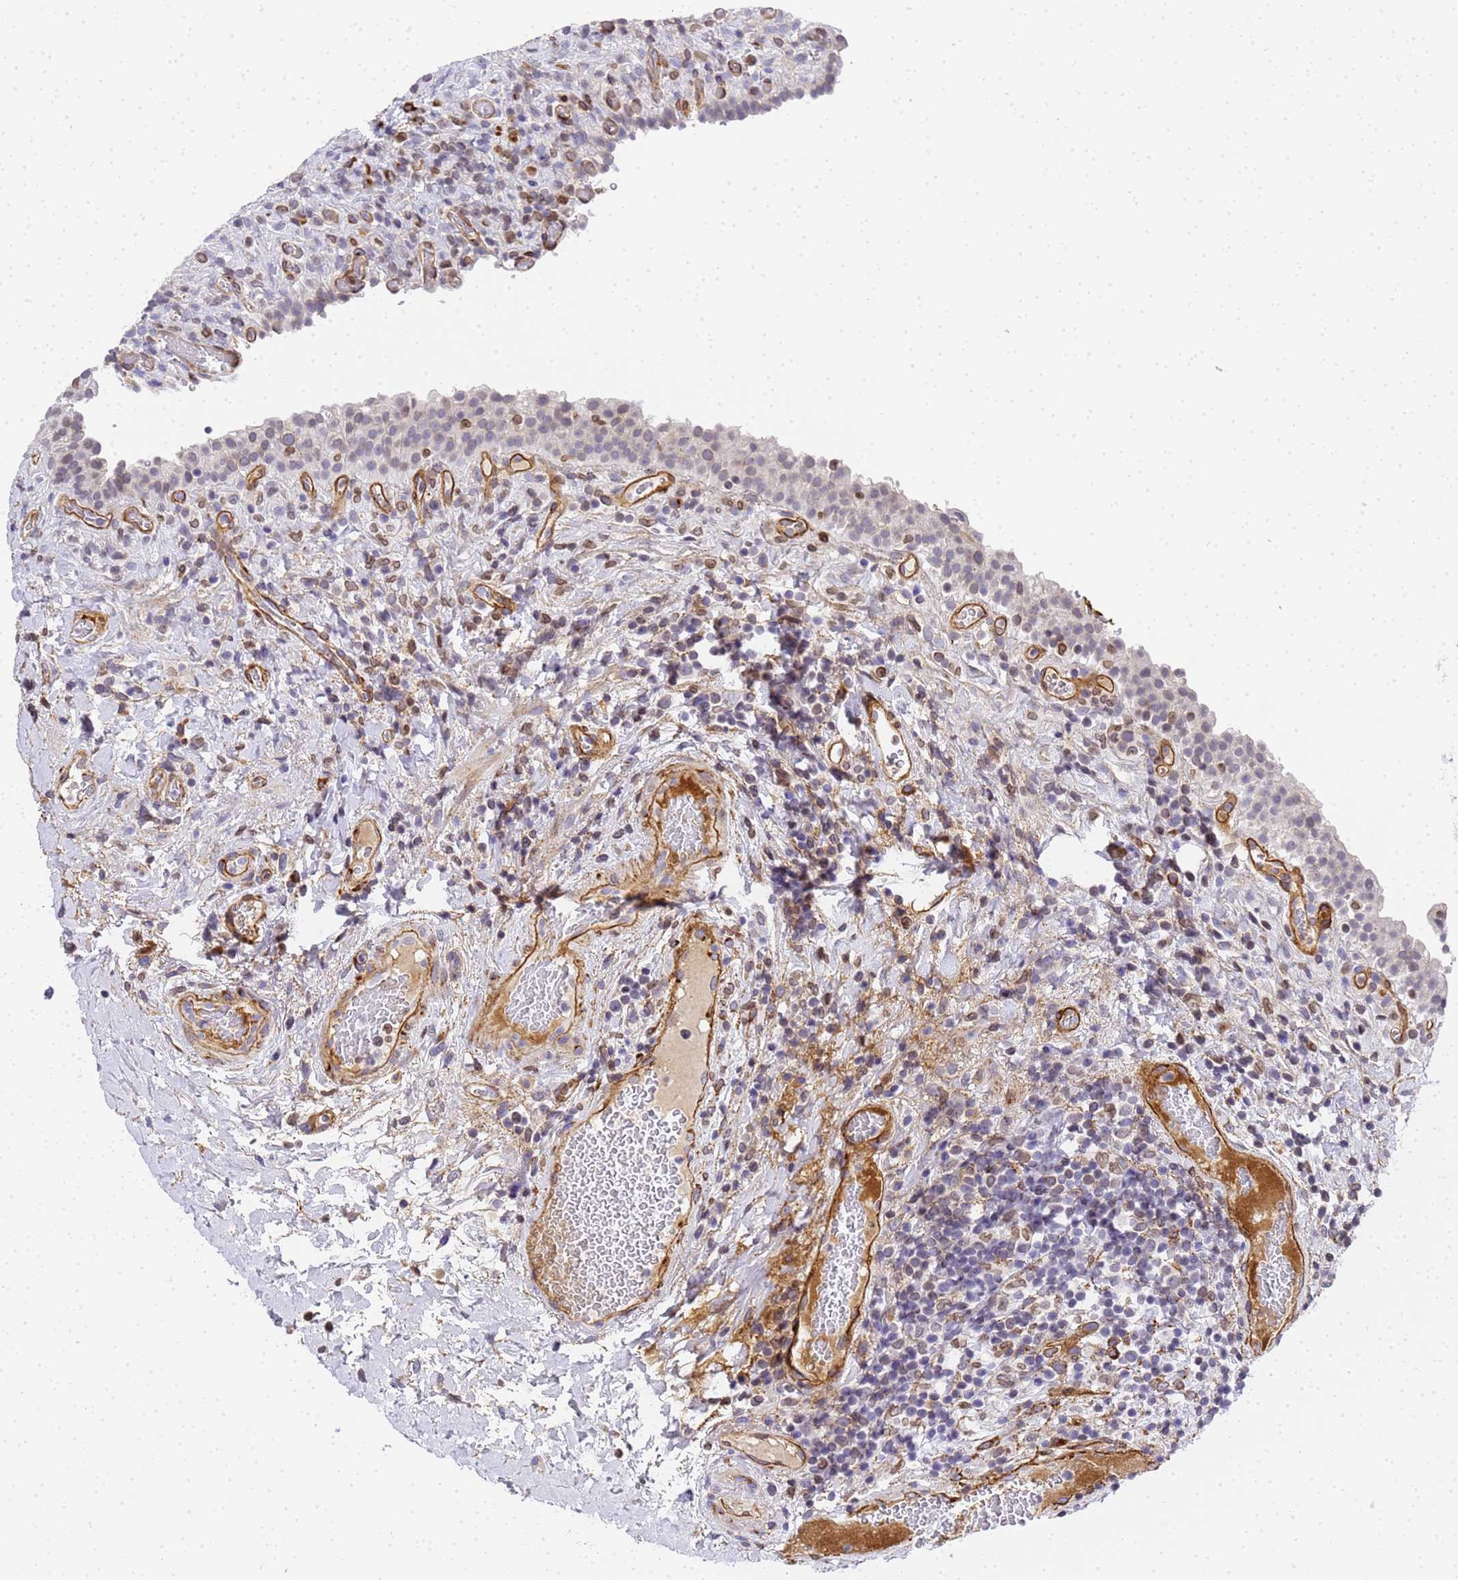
{"staining": {"intensity": "negative", "quantity": "none", "location": "none"}, "tissue": "urinary bladder", "cell_type": "Urothelial cells", "image_type": "normal", "snomed": [{"axis": "morphology", "description": "Normal tissue, NOS"}, {"axis": "morphology", "description": "Inflammation, NOS"}, {"axis": "topography", "description": "Urinary bladder"}], "caption": "Urothelial cells show no significant expression in normal urinary bladder. (Stains: DAB IHC with hematoxylin counter stain, Microscopy: brightfield microscopy at high magnification).", "gene": "IGFBP7", "patient": {"sex": "male", "age": 64}}